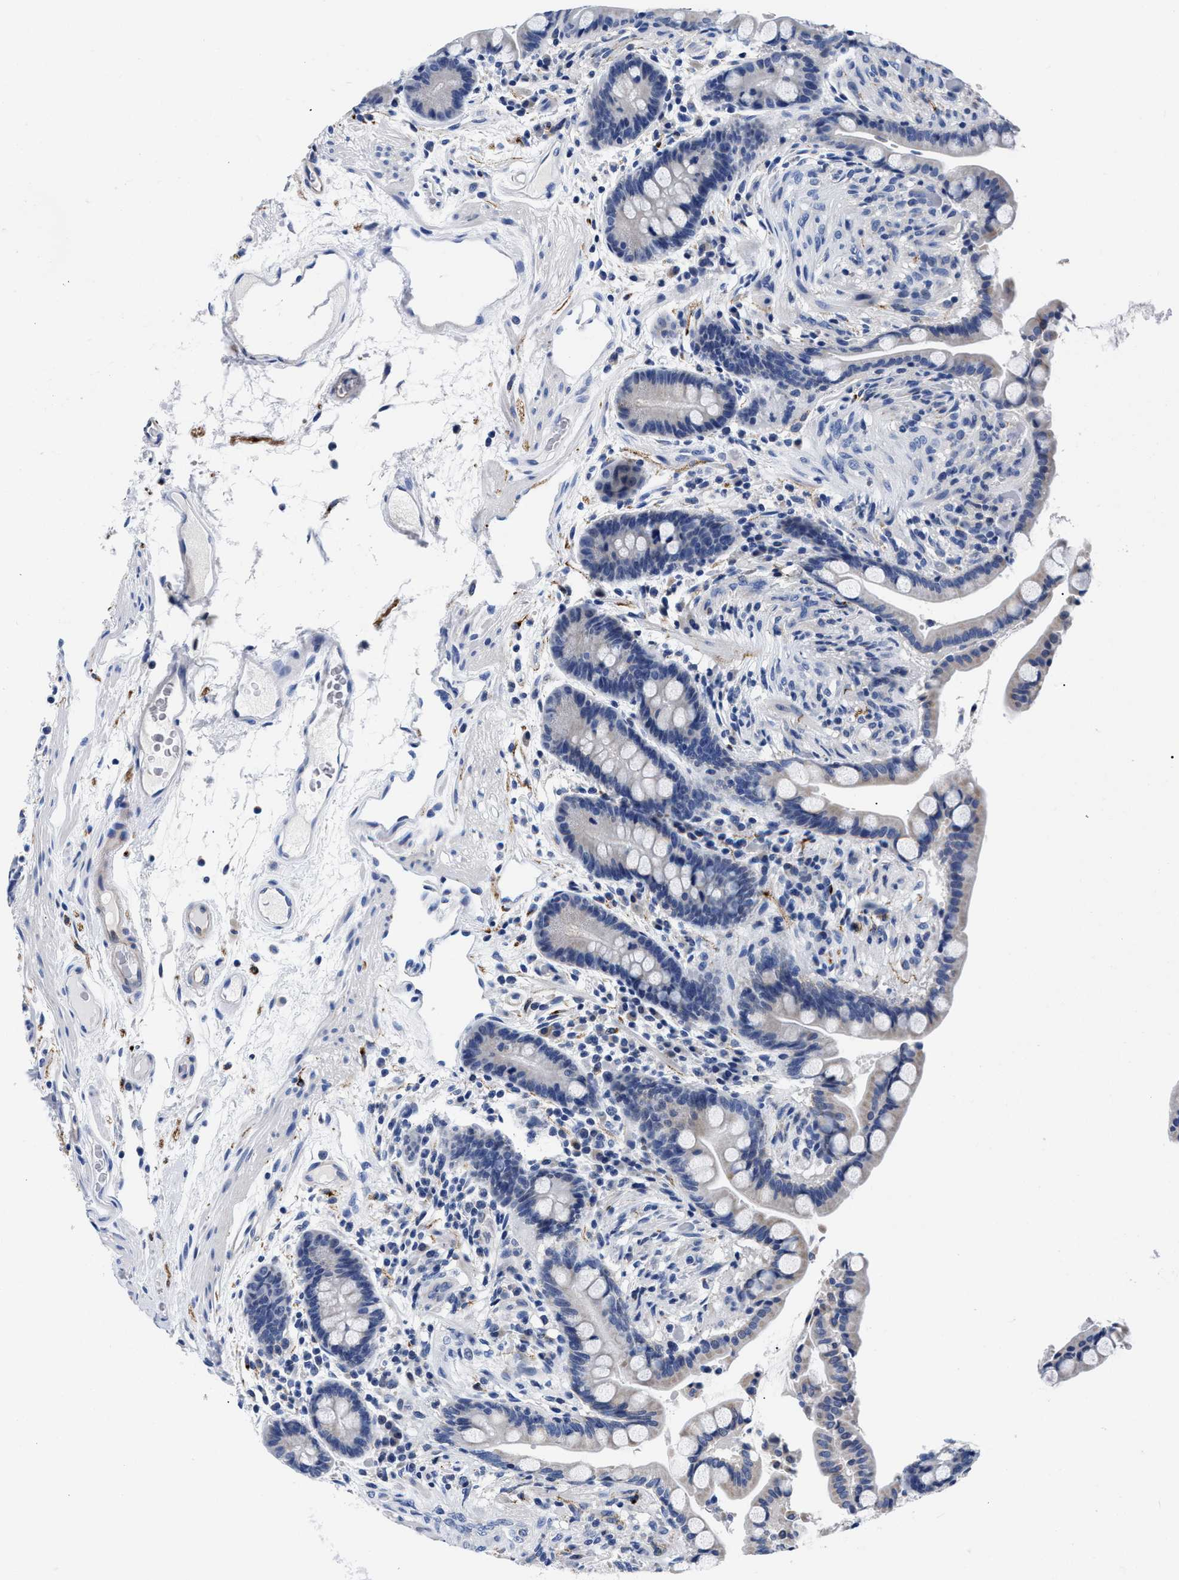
{"staining": {"intensity": "negative", "quantity": "none", "location": "none"}, "tissue": "colon", "cell_type": "Endothelial cells", "image_type": "normal", "snomed": [{"axis": "morphology", "description": "Normal tissue, NOS"}, {"axis": "topography", "description": "Colon"}], "caption": "An IHC histopathology image of unremarkable colon is shown. There is no staining in endothelial cells of colon. (DAB immunohistochemistry (IHC), high magnification).", "gene": "SLC35F1", "patient": {"sex": "male", "age": 73}}